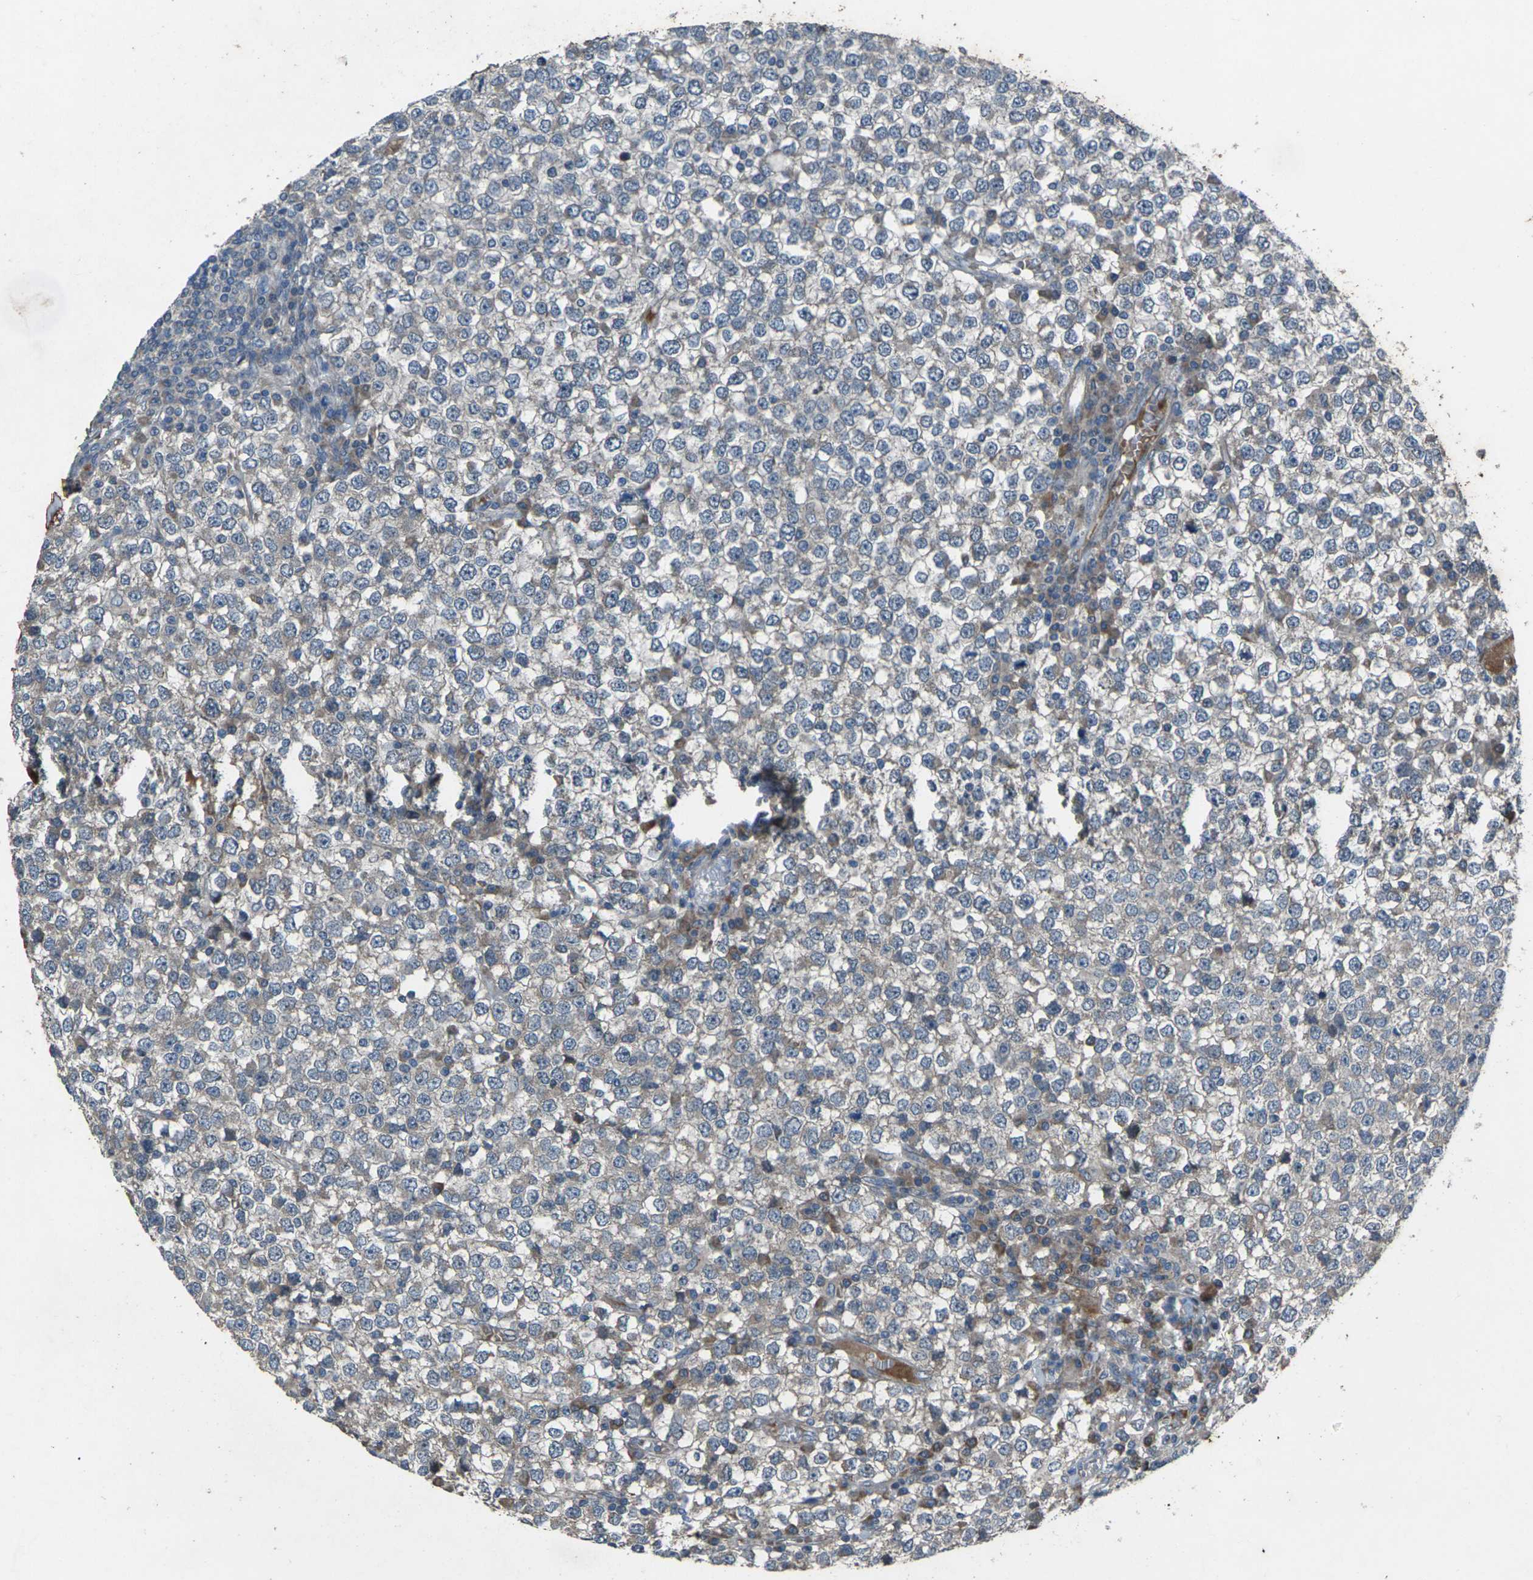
{"staining": {"intensity": "moderate", "quantity": "<25%", "location": "cytoplasmic/membranous"}, "tissue": "testis cancer", "cell_type": "Tumor cells", "image_type": "cancer", "snomed": [{"axis": "morphology", "description": "Seminoma, NOS"}, {"axis": "topography", "description": "Testis"}], "caption": "Brown immunohistochemical staining in human testis seminoma reveals moderate cytoplasmic/membranous expression in about <25% of tumor cells. (Stains: DAB (3,3'-diaminobenzidine) in brown, nuclei in blue, Microscopy: brightfield microscopy at high magnification).", "gene": "EDNRA", "patient": {"sex": "male", "age": 65}}